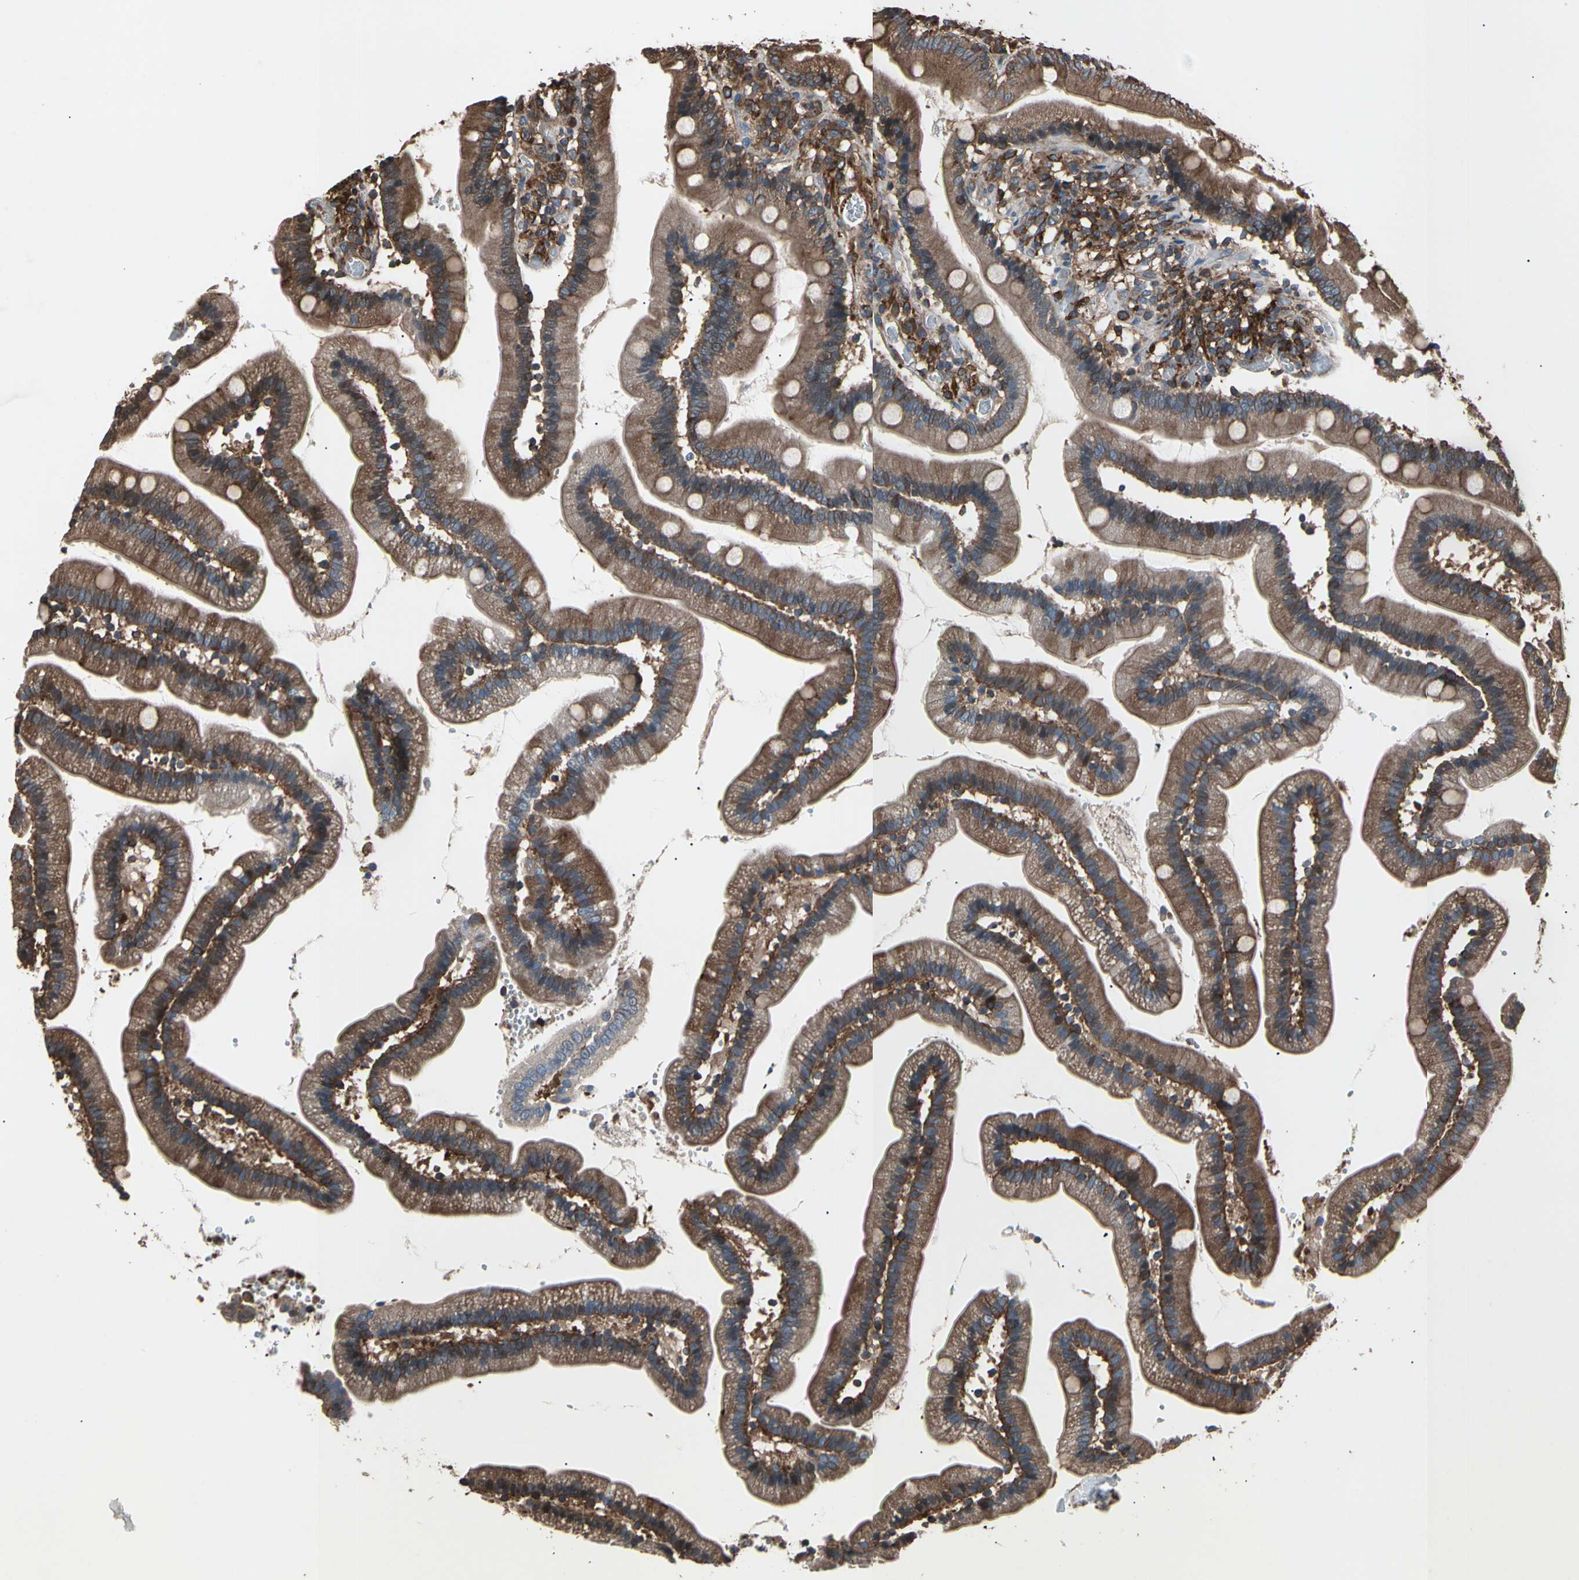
{"staining": {"intensity": "moderate", "quantity": ">75%", "location": "cytoplasmic/membranous"}, "tissue": "duodenum", "cell_type": "Glandular cells", "image_type": "normal", "snomed": [{"axis": "morphology", "description": "Normal tissue, NOS"}, {"axis": "topography", "description": "Duodenum"}], "caption": "Immunohistochemical staining of benign human duodenum reveals medium levels of moderate cytoplasmic/membranous expression in about >75% of glandular cells.", "gene": "AGBL2", "patient": {"sex": "male", "age": 66}}